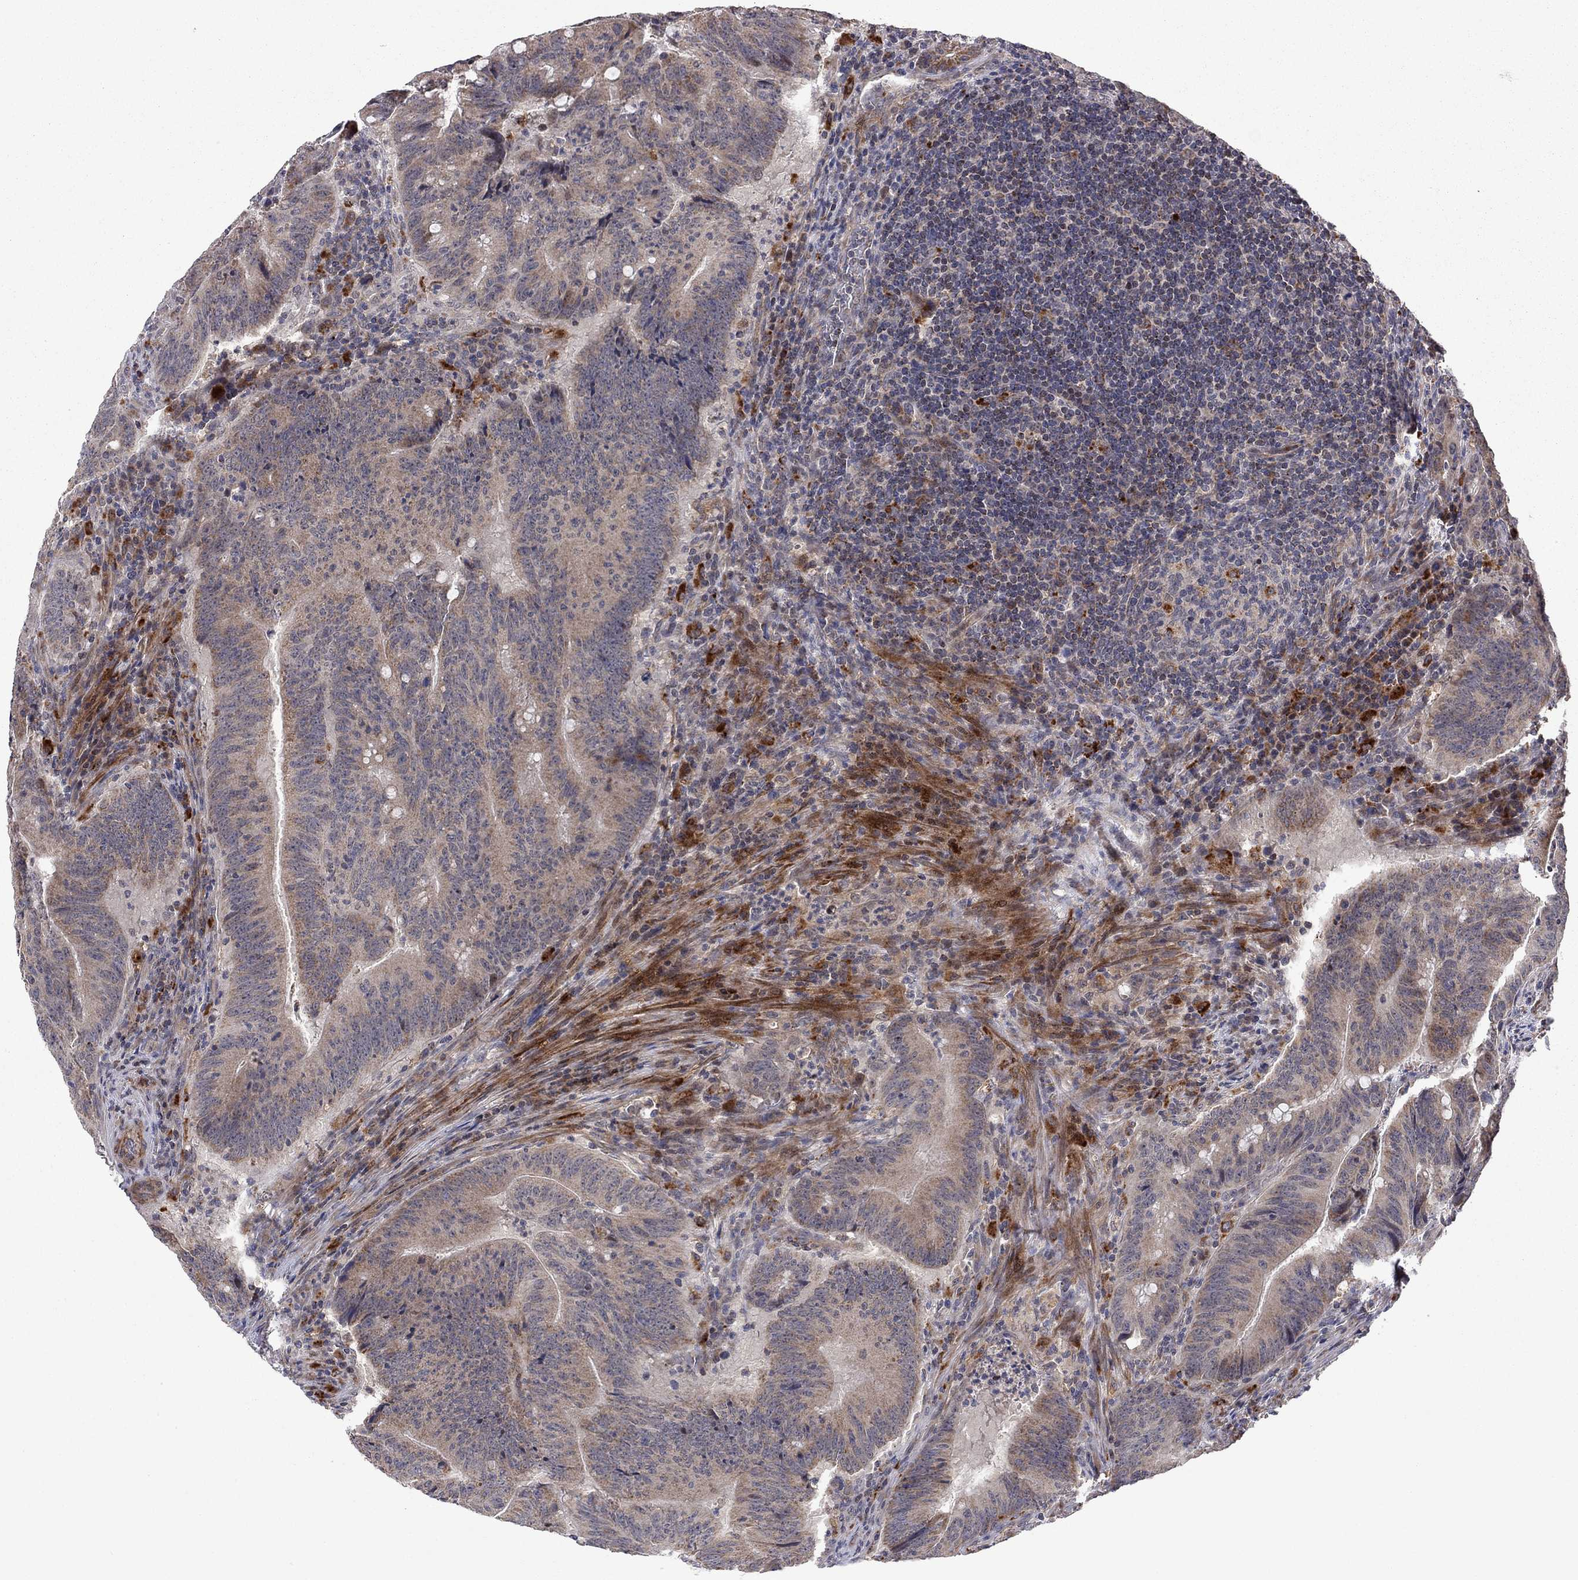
{"staining": {"intensity": "moderate", "quantity": "<25%", "location": "cytoplasmic/membranous"}, "tissue": "colorectal cancer", "cell_type": "Tumor cells", "image_type": "cancer", "snomed": [{"axis": "morphology", "description": "Adenocarcinoma, NOS"}, {"axis": "topography", "description": "Colon"}], "caption": "Immunohistochemistry (IHC) (DAB) staining of colorectal cancer exhibits moderate cytoplasmic/membranous protein expression in about <25% of tumor cells.", "gene": "IDS", "patient": {"sex": "female", "age": 87}}